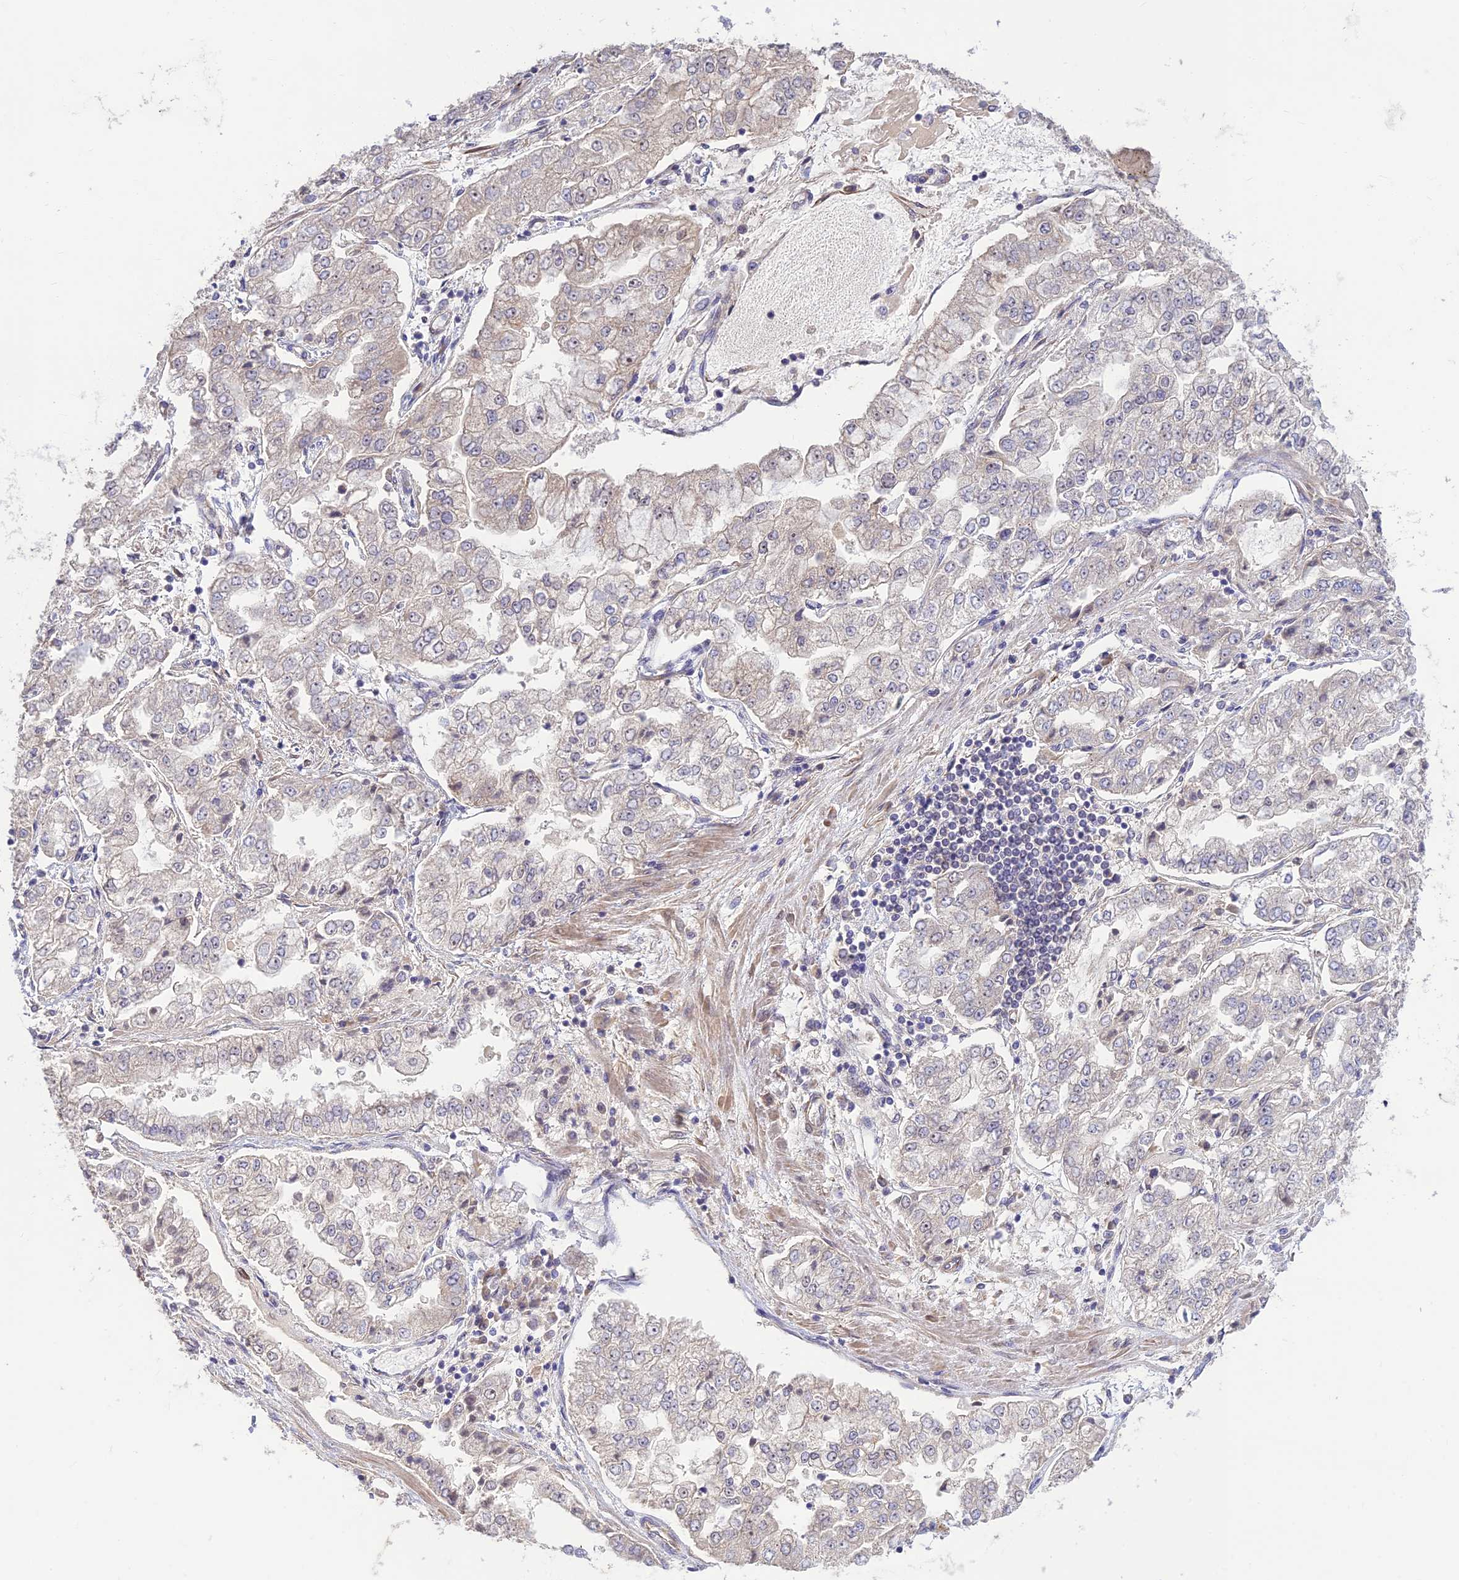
{"staining": {"intensity": "negative", "quantity": "none", "location": "none"}, "tissue": "stomach cancer", "cell_type": "Tumor cells", "image_type": "cancer", "snomed": [{"axis": "morphology", "description": "Adenocarcinoma, NOS"}, {"axis": "topography", "description": "Stomach"}], "caption": "The histopathology image demonstrates no significant positivity in tumor cells of stomach adenocarcinoma.", "gene": "ST8SIA5", "patient": {"sex": "male", "age": 76}}